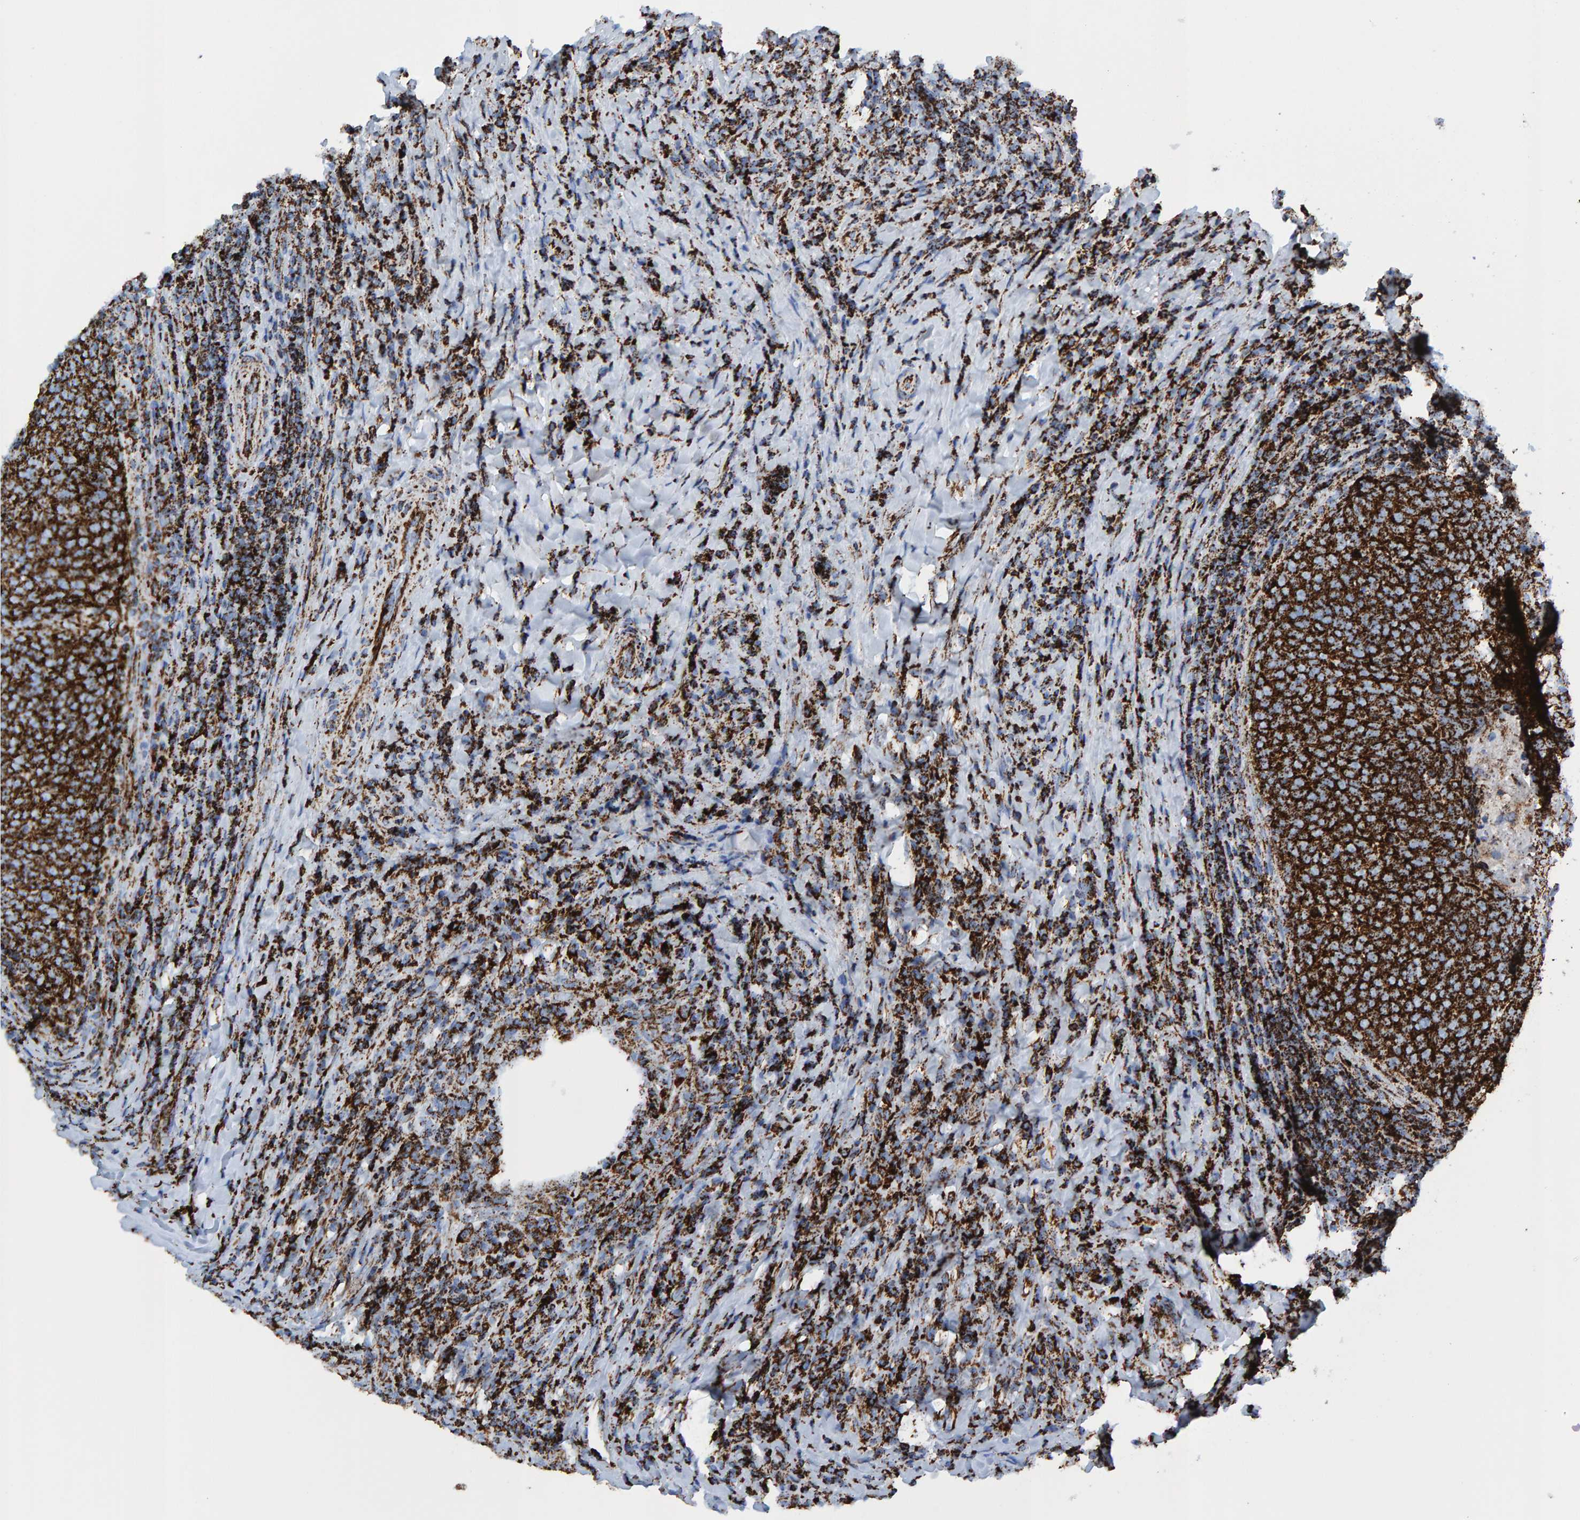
{"staining": {"intensity": "strong", "quantity": ">75%", "location": "cytoplasmic/membranous"}, "tissue": "head and neck cancer", "cell_type": "Tumor cells", "image_type": "cancer", "snomed": [{"axis": "morphology", "description": "Squamous cell carcinoma, NOS"}, {"axis": "morphology", "description": "Squamous cell carcinoma, metastatic, NOS"}, {"axis": "topography", "description": "Lymph node"}, {"axis": "topography", "description": "Head-Neck"}], "caption": "Head and neck cancer tissue demonstrates strong cytoplasmic/membranous expression in approximately >75% of tumor cells Using DAB (3,3'-diaminobenzidine) (brown) and hematoxylin (blue) stains, captured at high magnification using brightfield microscopy.", "gene": "ENSG00000262660", "patient": {"sex": "male", "age": 62}}